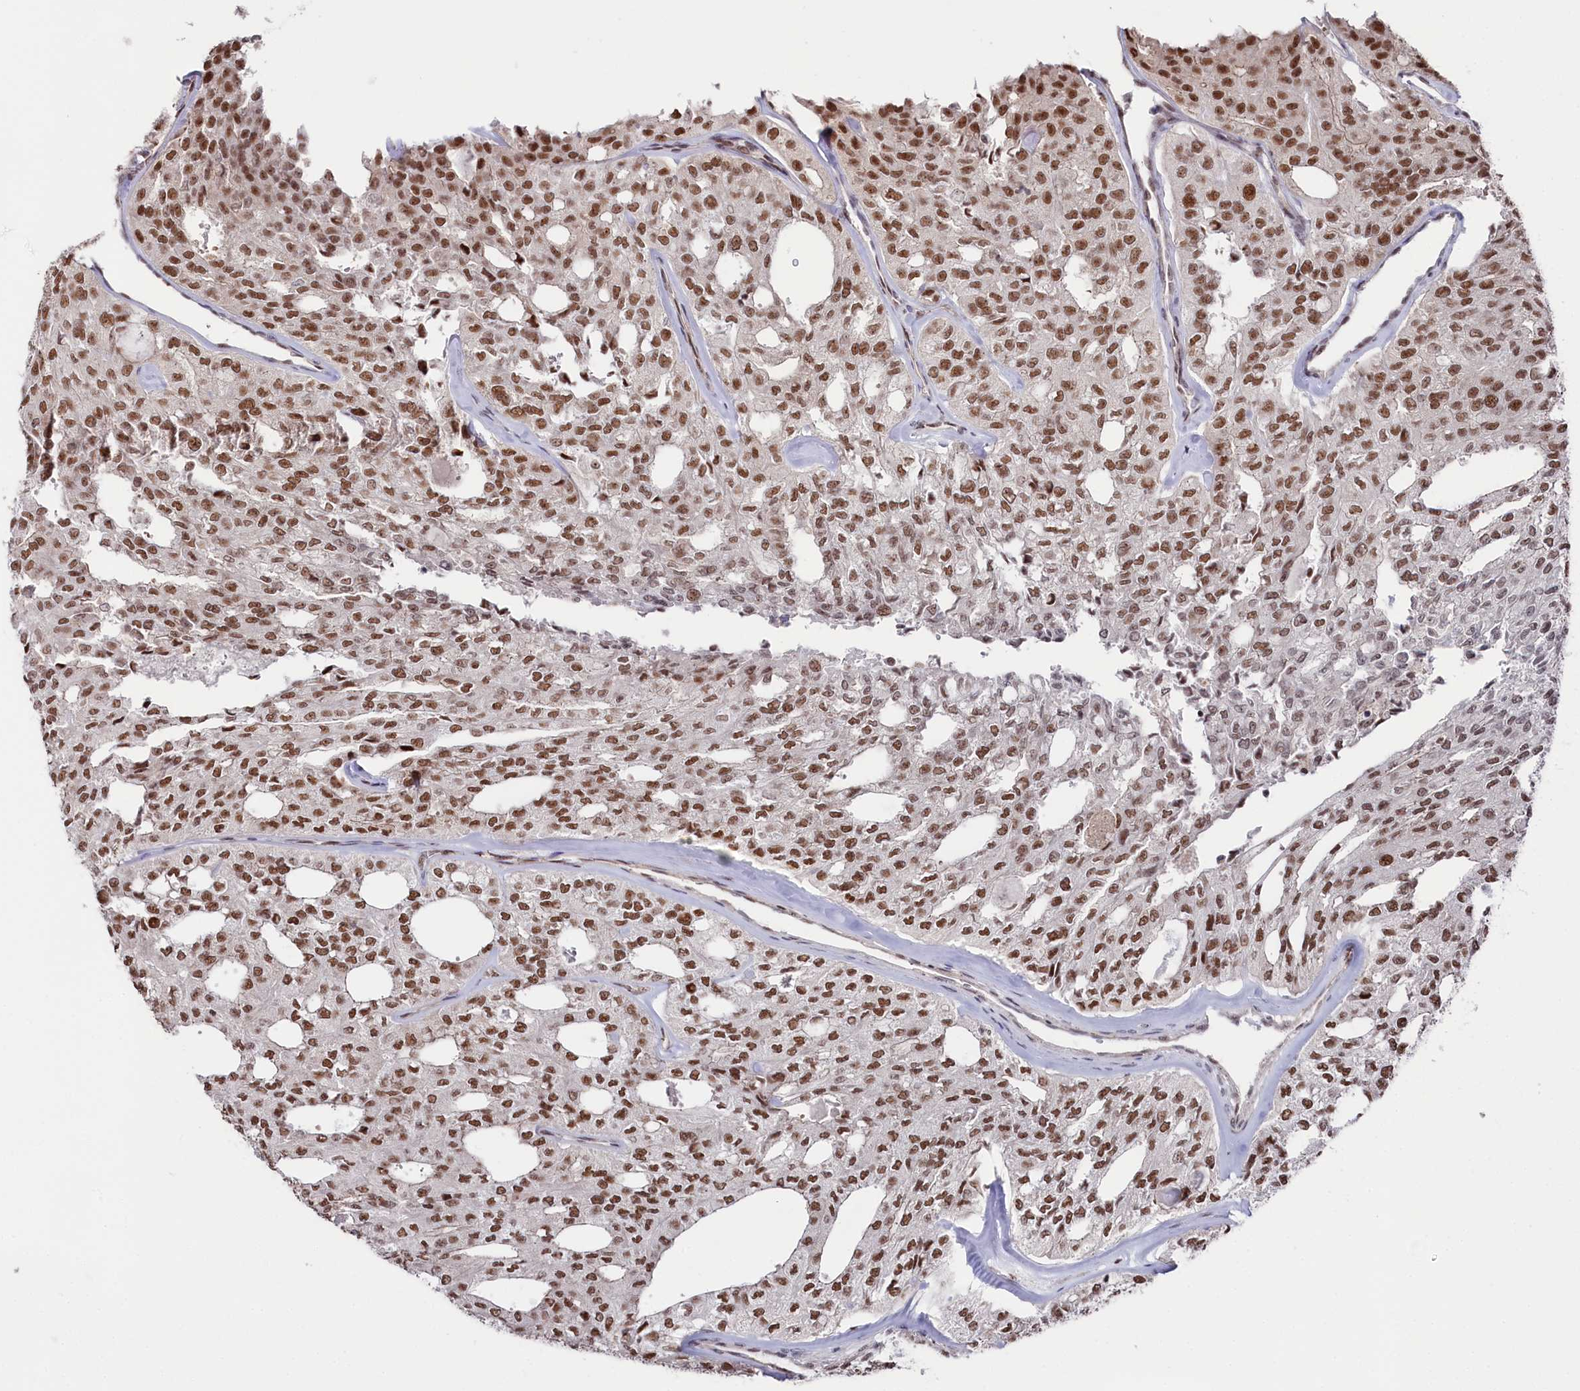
{"staining": {"intensity": "moderate", "quantity": ">75%", "location": "nuclear"}, "tissue": "thyroid cancer", "cell_type": "Tumor cells", "image_type": "cancer", "snomed": [{"axis": "morphology", "description": "Follicular adenoma carcinoma, NOS"}, {"axis": "topography", "description": "Thyroid gland"}], "caption": "The immunohistochemical stain shows moderate nuclear expression in tumor cells of follicular adenoma carcinoma (thyroid) tissue.", "gene": "POLR2H", "patient": {"sex": "male", "age": 75}}